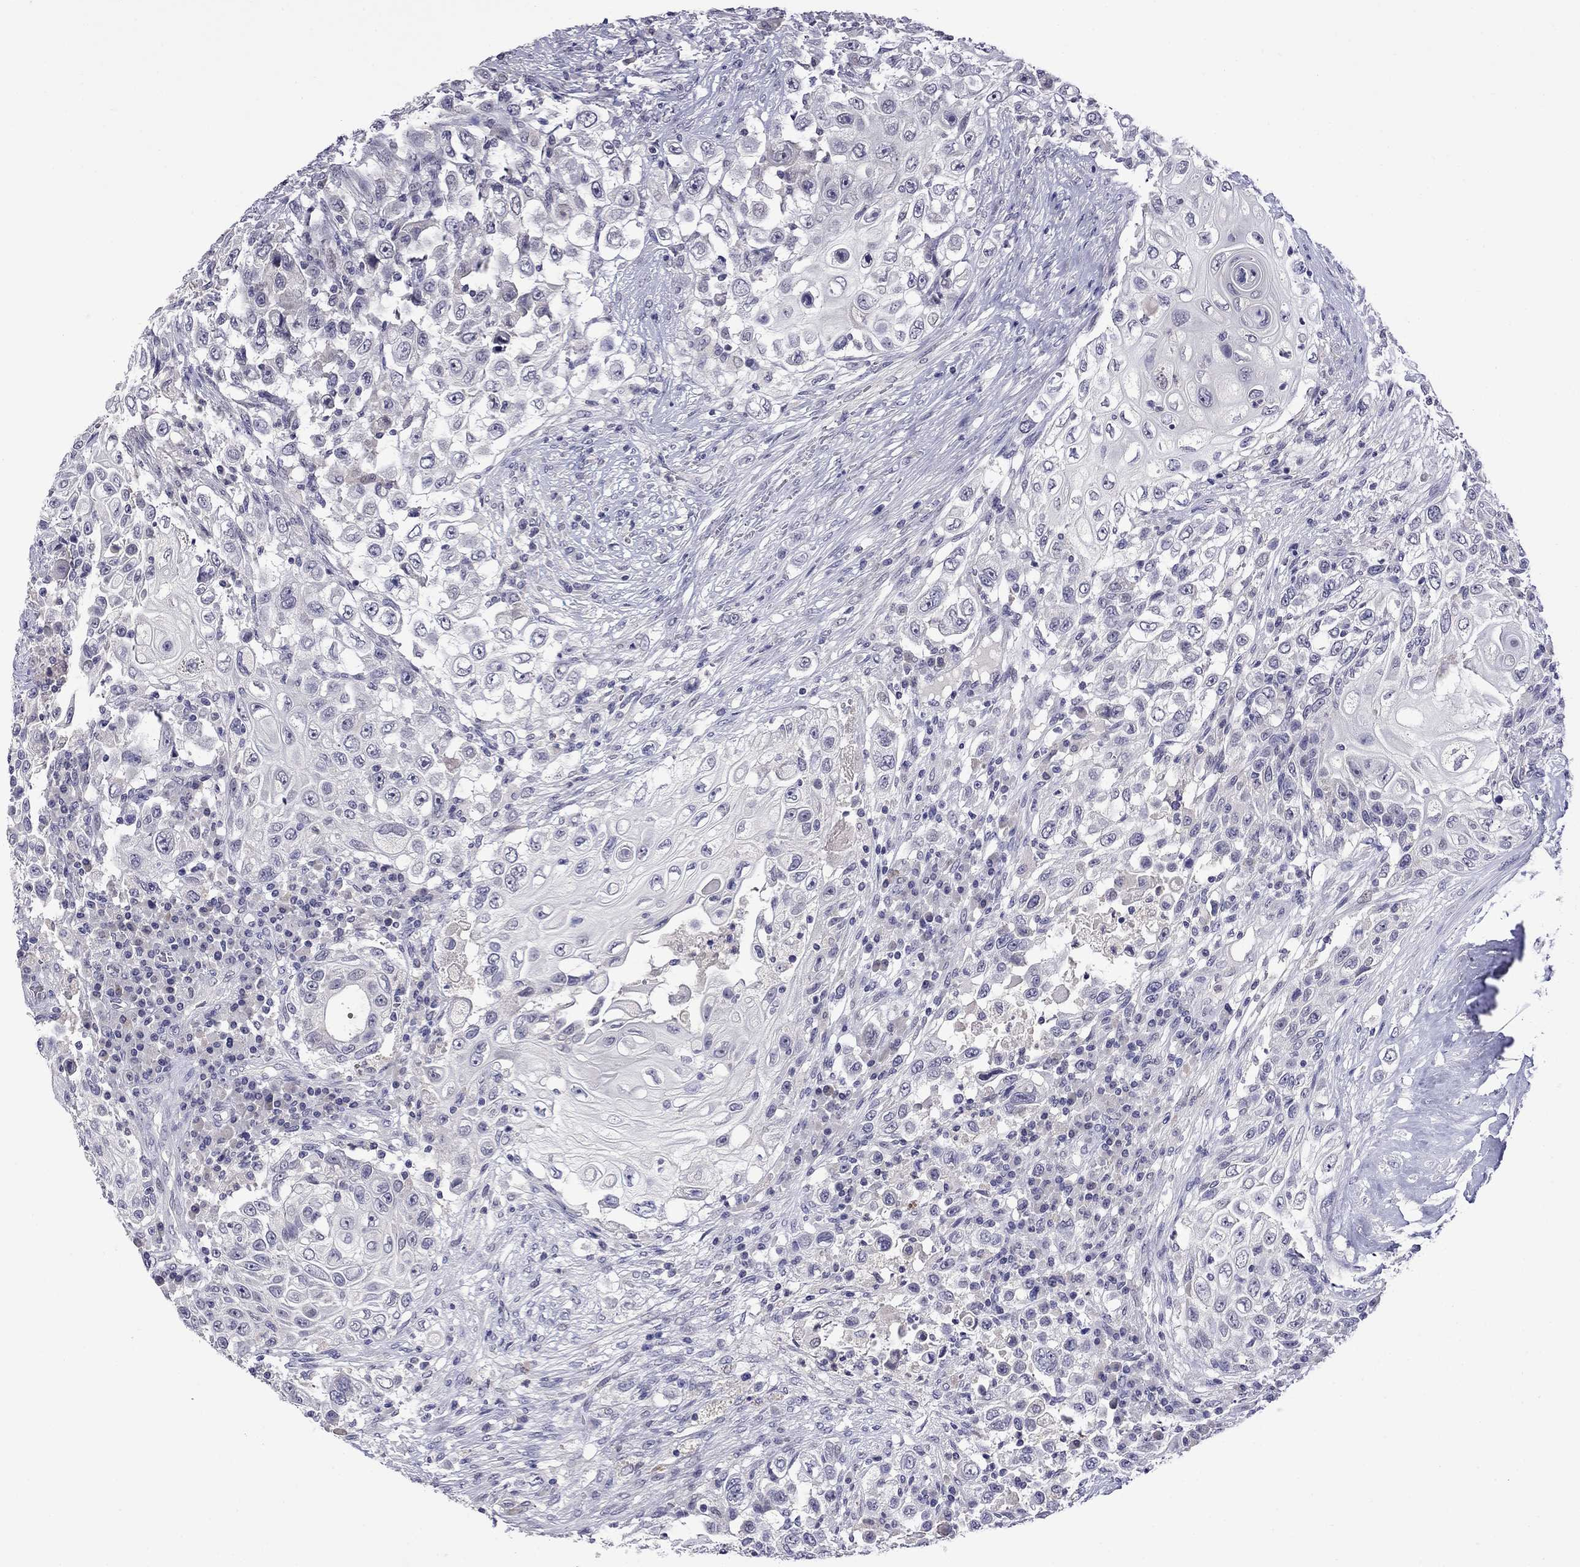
{"staining": {"intensity": "negative", "quantity": "none", "location": "none"}, "tissue": "urothelial cancer", "cell_type": "Tumor cells", "image_type": "cancer", "snomed": [{"axis": "morphology", "description": "Urothelial carcinoma, High grade"}, {"axis": "topography", "description": "Urinary bladder"}], "caption": "This is a micrograph of immunohistochemistry staining of urothelial cancer, which shows no staining in tumor cells.", "gene": "STAR", "patient": {"sex": "female", "age": 56}}